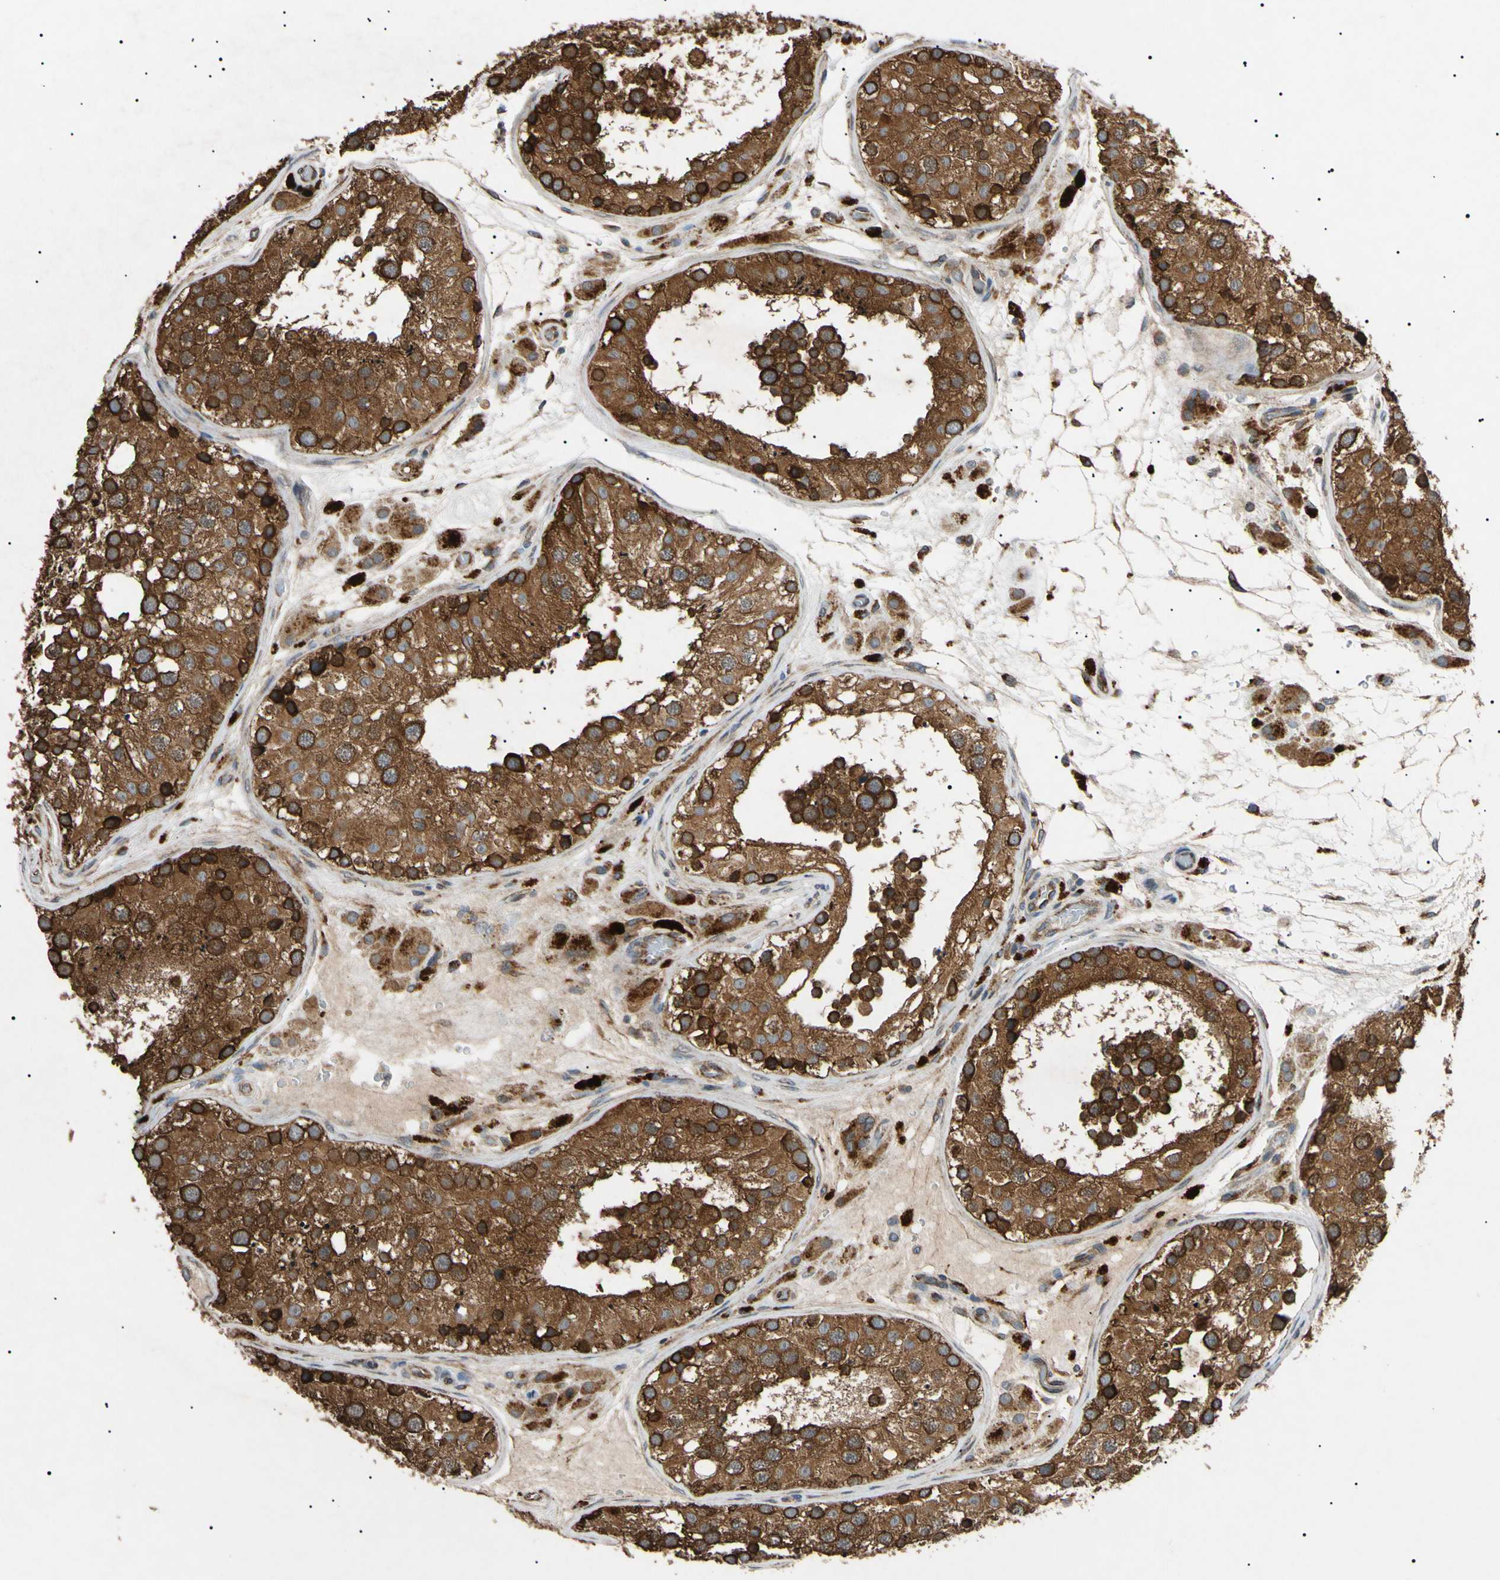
{"staining": {"intensity": "moderate", "quantity": ">75%", "location": "cytoplasmic/membranous,nuclear"}, "tissue": "testis", "cell_type": "Cells in seminiferous ducts", "image_type": "normal", "snomed": [{"axis": "morphology", "description": "Normal tissue, NOS"}, {"axis": "topography", "description": "Testis"}], "caption": "The micrograph demonstrates a brown stain indicating the presence of a protein in the cytoplasmic/membranous,nuclear of cells in seminiferous ducts in testis.", "gene": "TUBB4A", "patient": {"sex": "male", "age": 26}}